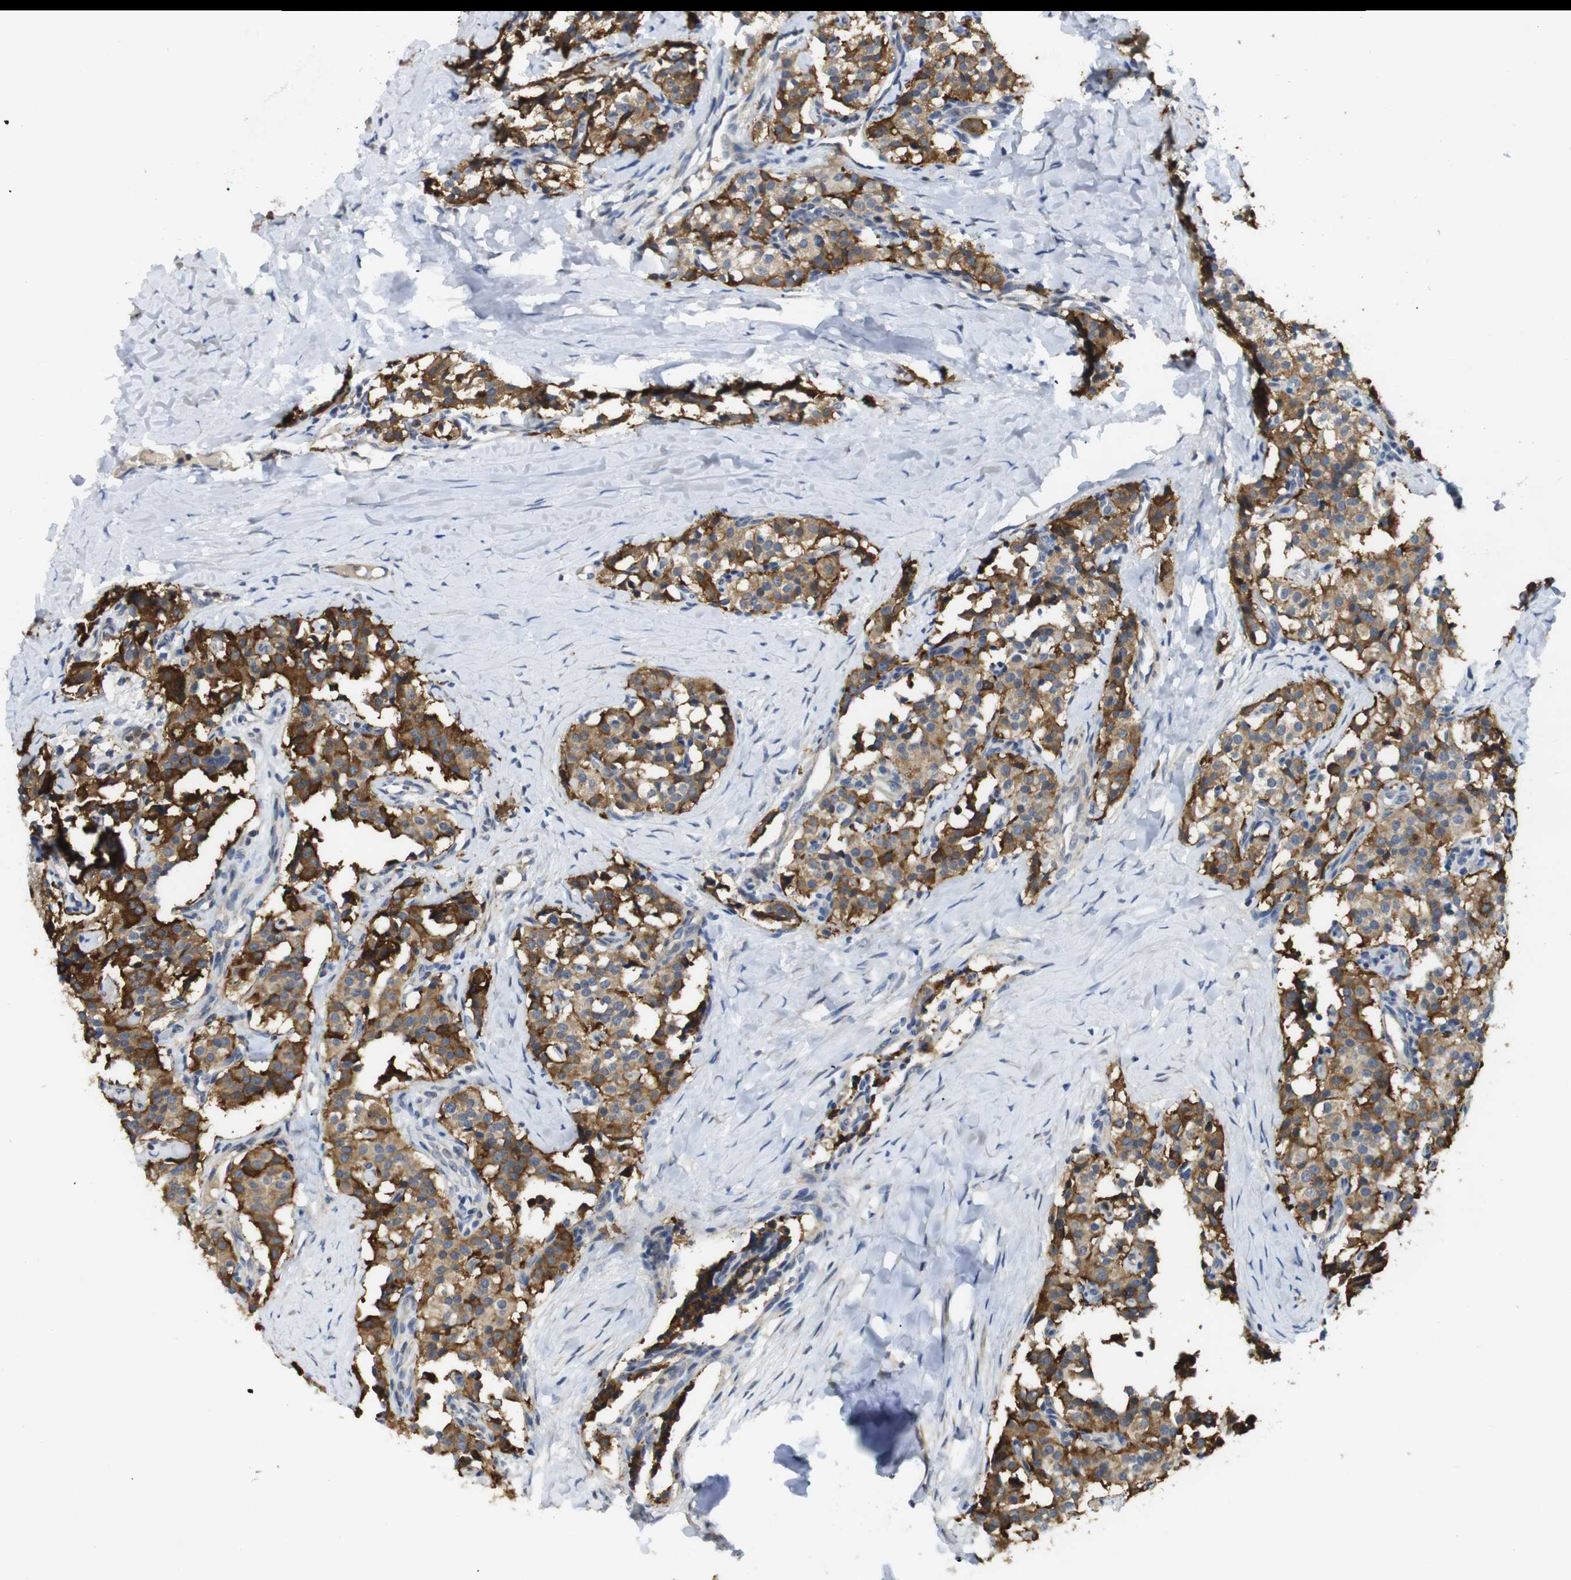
{"staining": {"intensity": "moderate", "quantity": ">75%", "location": "cytoplasmic/membranous"}, "tissue": "carcinoid", "cell_type": "Tumor cells", "image_type": "cancer", "snomed": [{"axis": "morphology", "description": "Carcinoid, malignant, NOS"}, {"axis": "topography", "description": "Lung"}], "caption": "Protein analysis of carcinoid (malignant) tissue shows moderate cytoplasmic/membranous expression in about >75% of tumor cells.", "gene": "FNTA", "patient": {"sex": "male", "age": 30}}